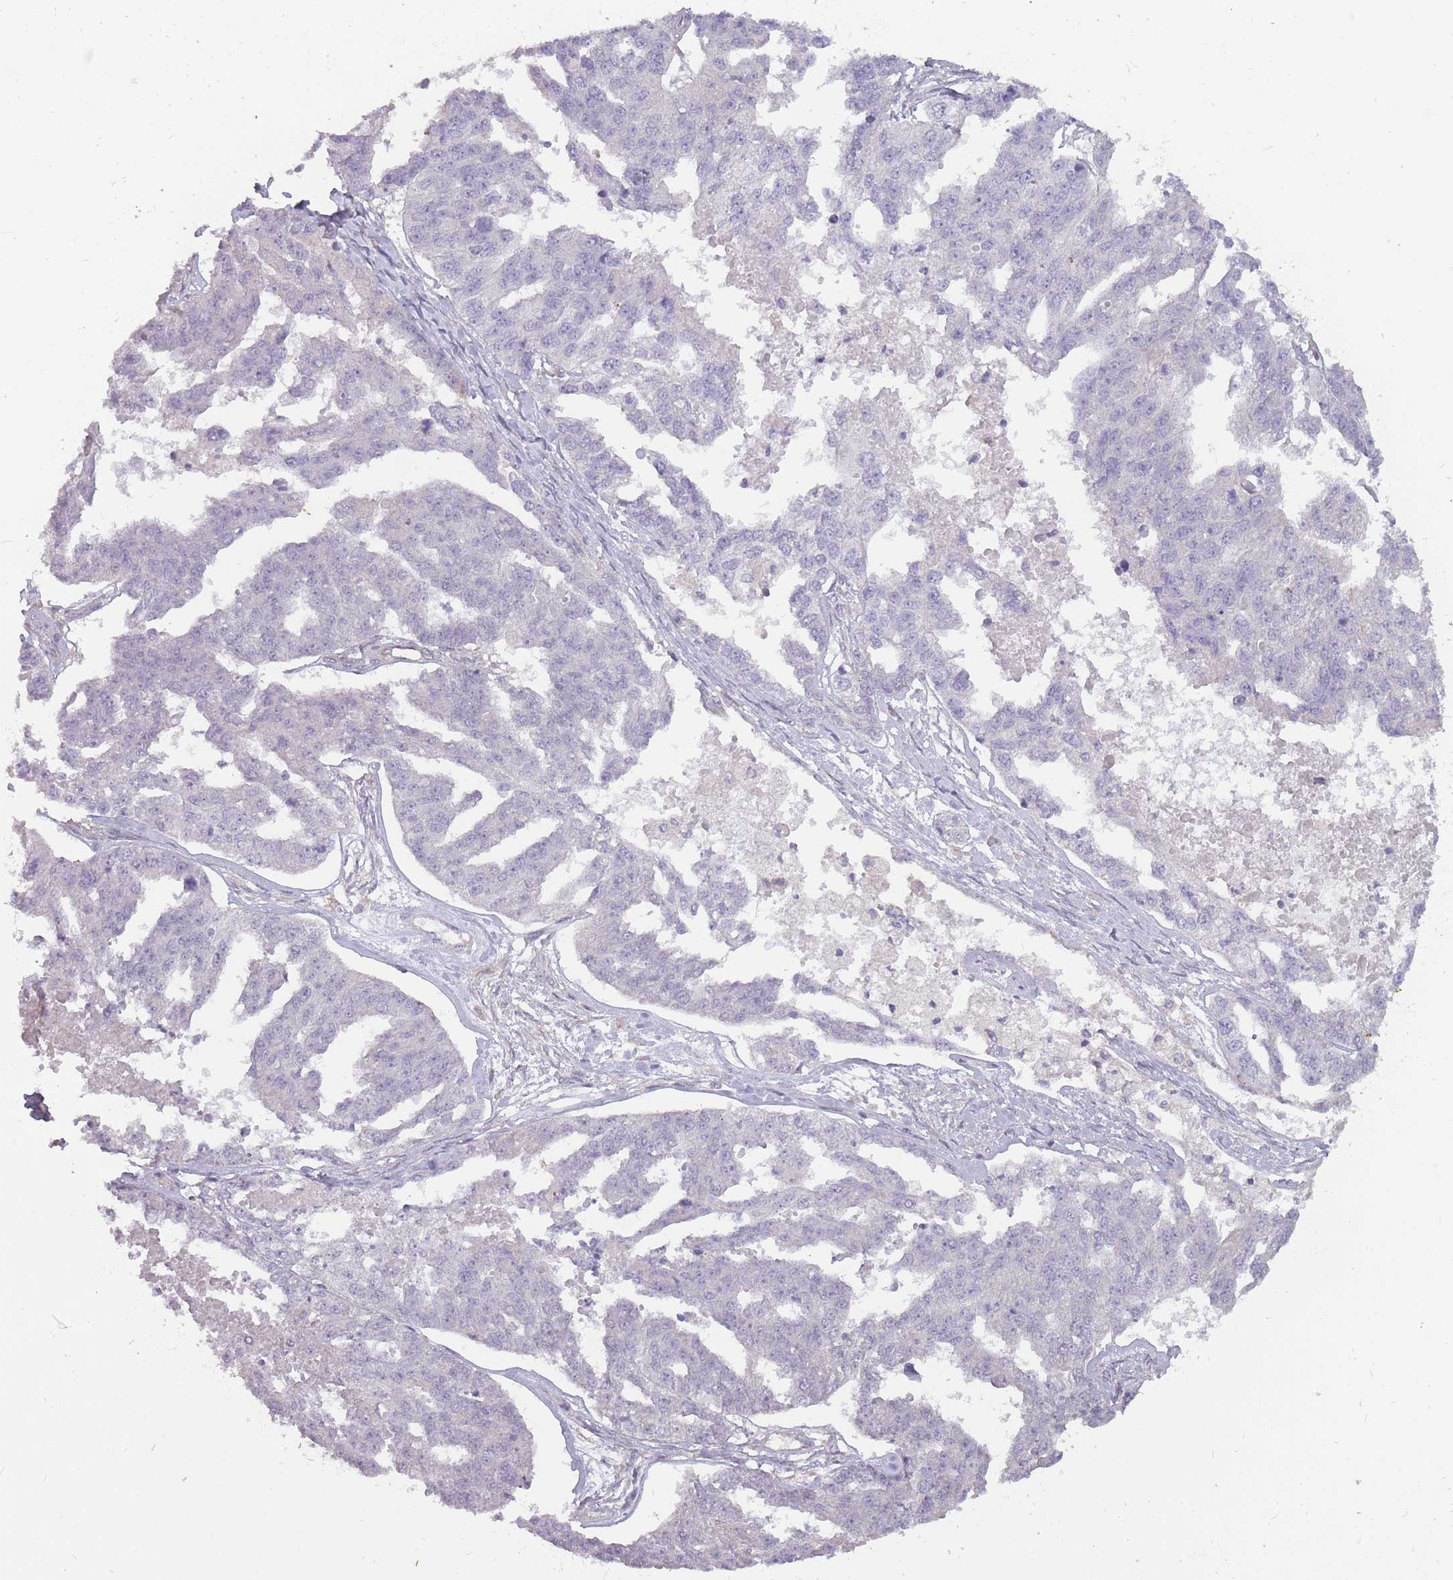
{"staining": {"intensity": "negative", "quantity": "none", "location": "none"}, "tissue": "ovarian cancer", "cell_type": "Tumor cells", "image_type": "cancer", "snomed": [{"axis": "morphology", "description": "Cystadenocarcinoma, serous, NOS"}, {"axis": "topography", "description": "Ovary"}], "caption": "Tumor cells show no significant protein expression in ovarian cancer (serous cystadenocarcinoma).", "gene": "TET3", "patient": {"sex": "female", "age": 58}}